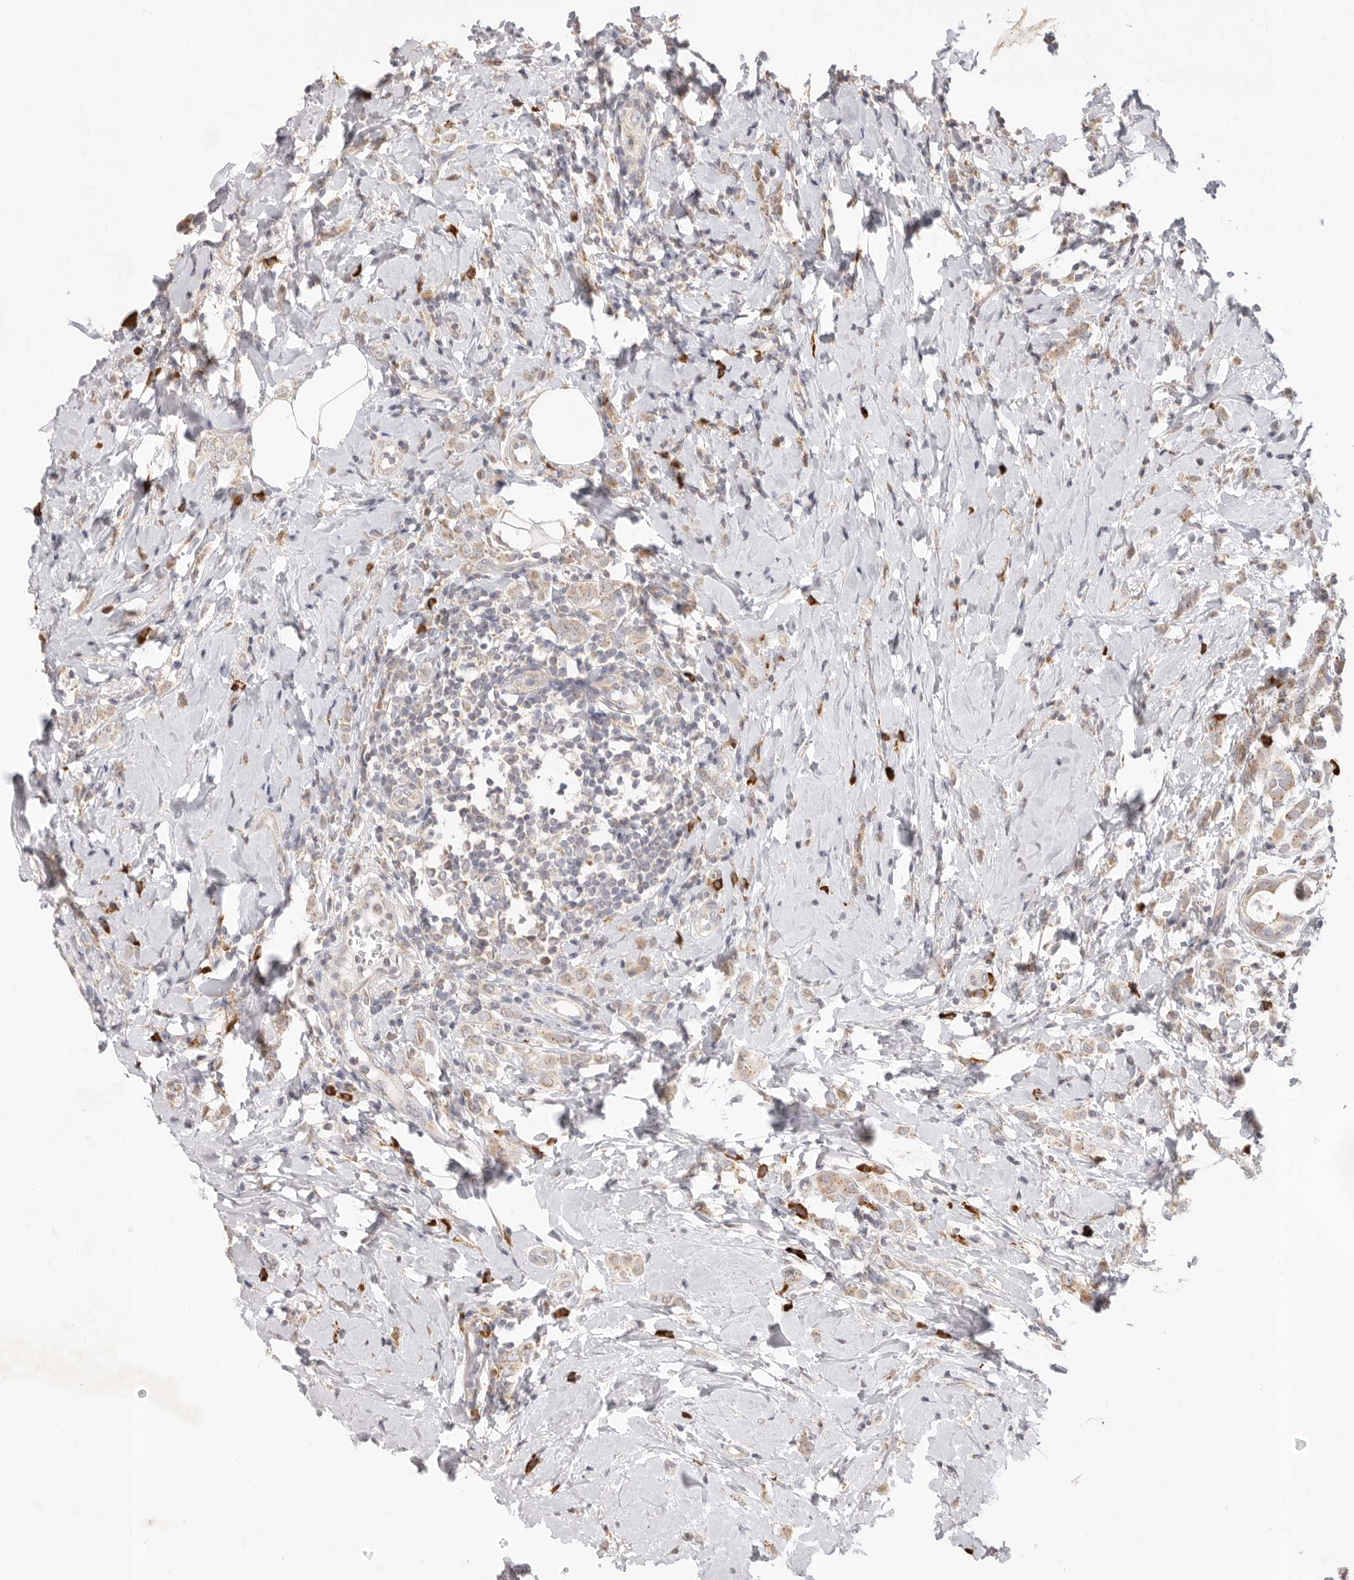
{"staining": {"intensity": "weak", "quantity": ">75%", "location": "cytoplasmic/membranous"}, "tissue": "breast cancer", "cell_type": "Tumor cells", "image_type": "cancer", "snomed": [{"axis": "morphology", "description": "Lobular carcinoma"}, {"axis": "topography", "description": "Breast"}], "caption": "This is a histology image of IHC staining of breast cancer, which shows weak staining in the cytoplasmic/membranous of tumor cells.", "gene": "USH1C", "patient": {"sex": "female", "age": 47}}